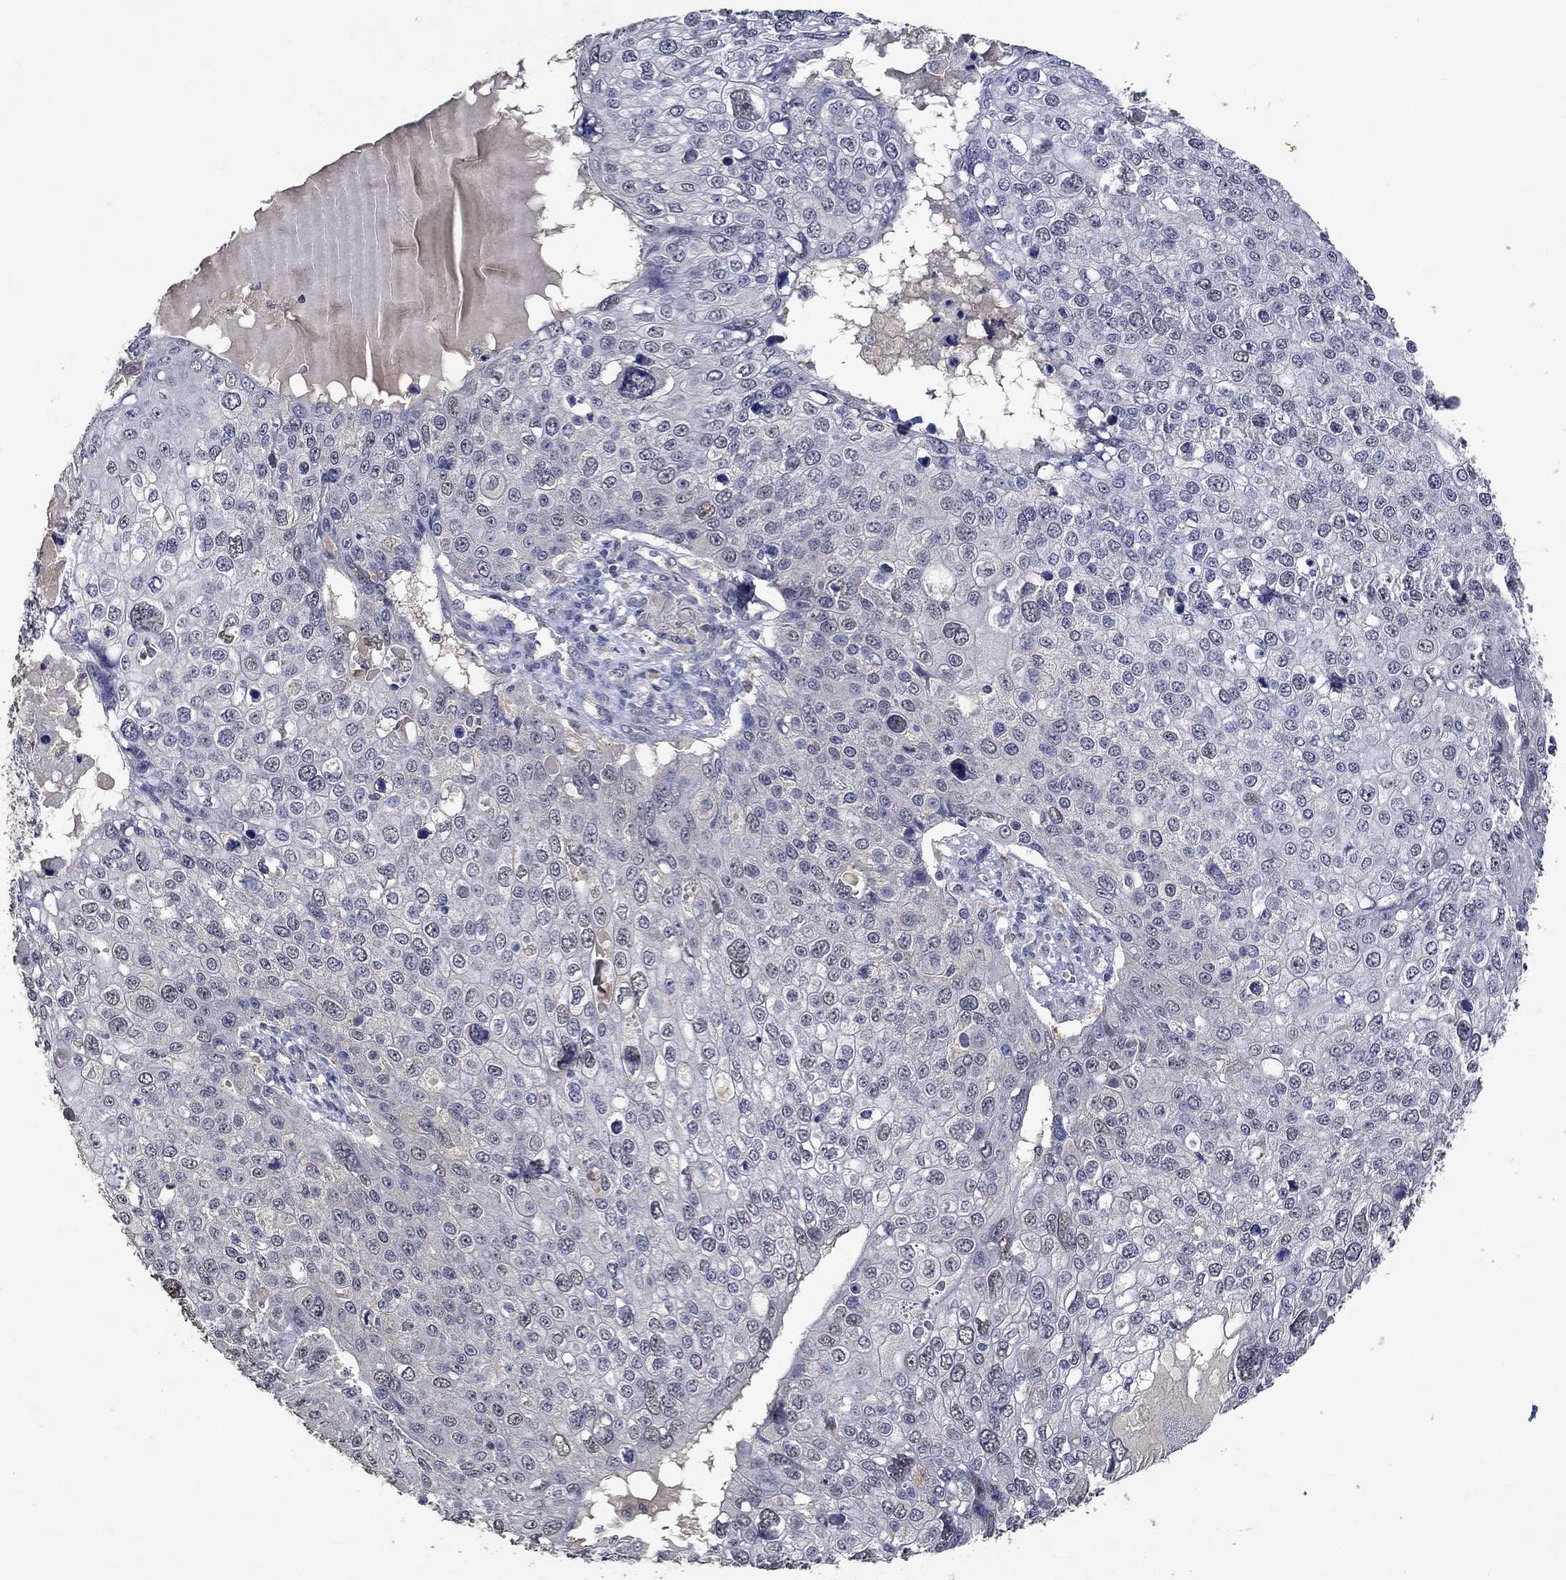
{"staining": {"intensity": "negative", "quantity": "none", "location": "none"}, "tissue": "skin cancer", "cell_type": "Tumor cells", "image_type": "cancer", "snomed": [{"axis": "morphology", "description": "Squamous cell carcinoma, NOS"}, {"axis": "topography", "description": "Skin"}], "caption": "The immunohistochemistry (IHC) histopathology image has no significant positivity in tumor cells of squamous cell carcinoma (skin) tissue.", "gene": "PTPN20", "patient": {"sex": "male", "age": 71}}